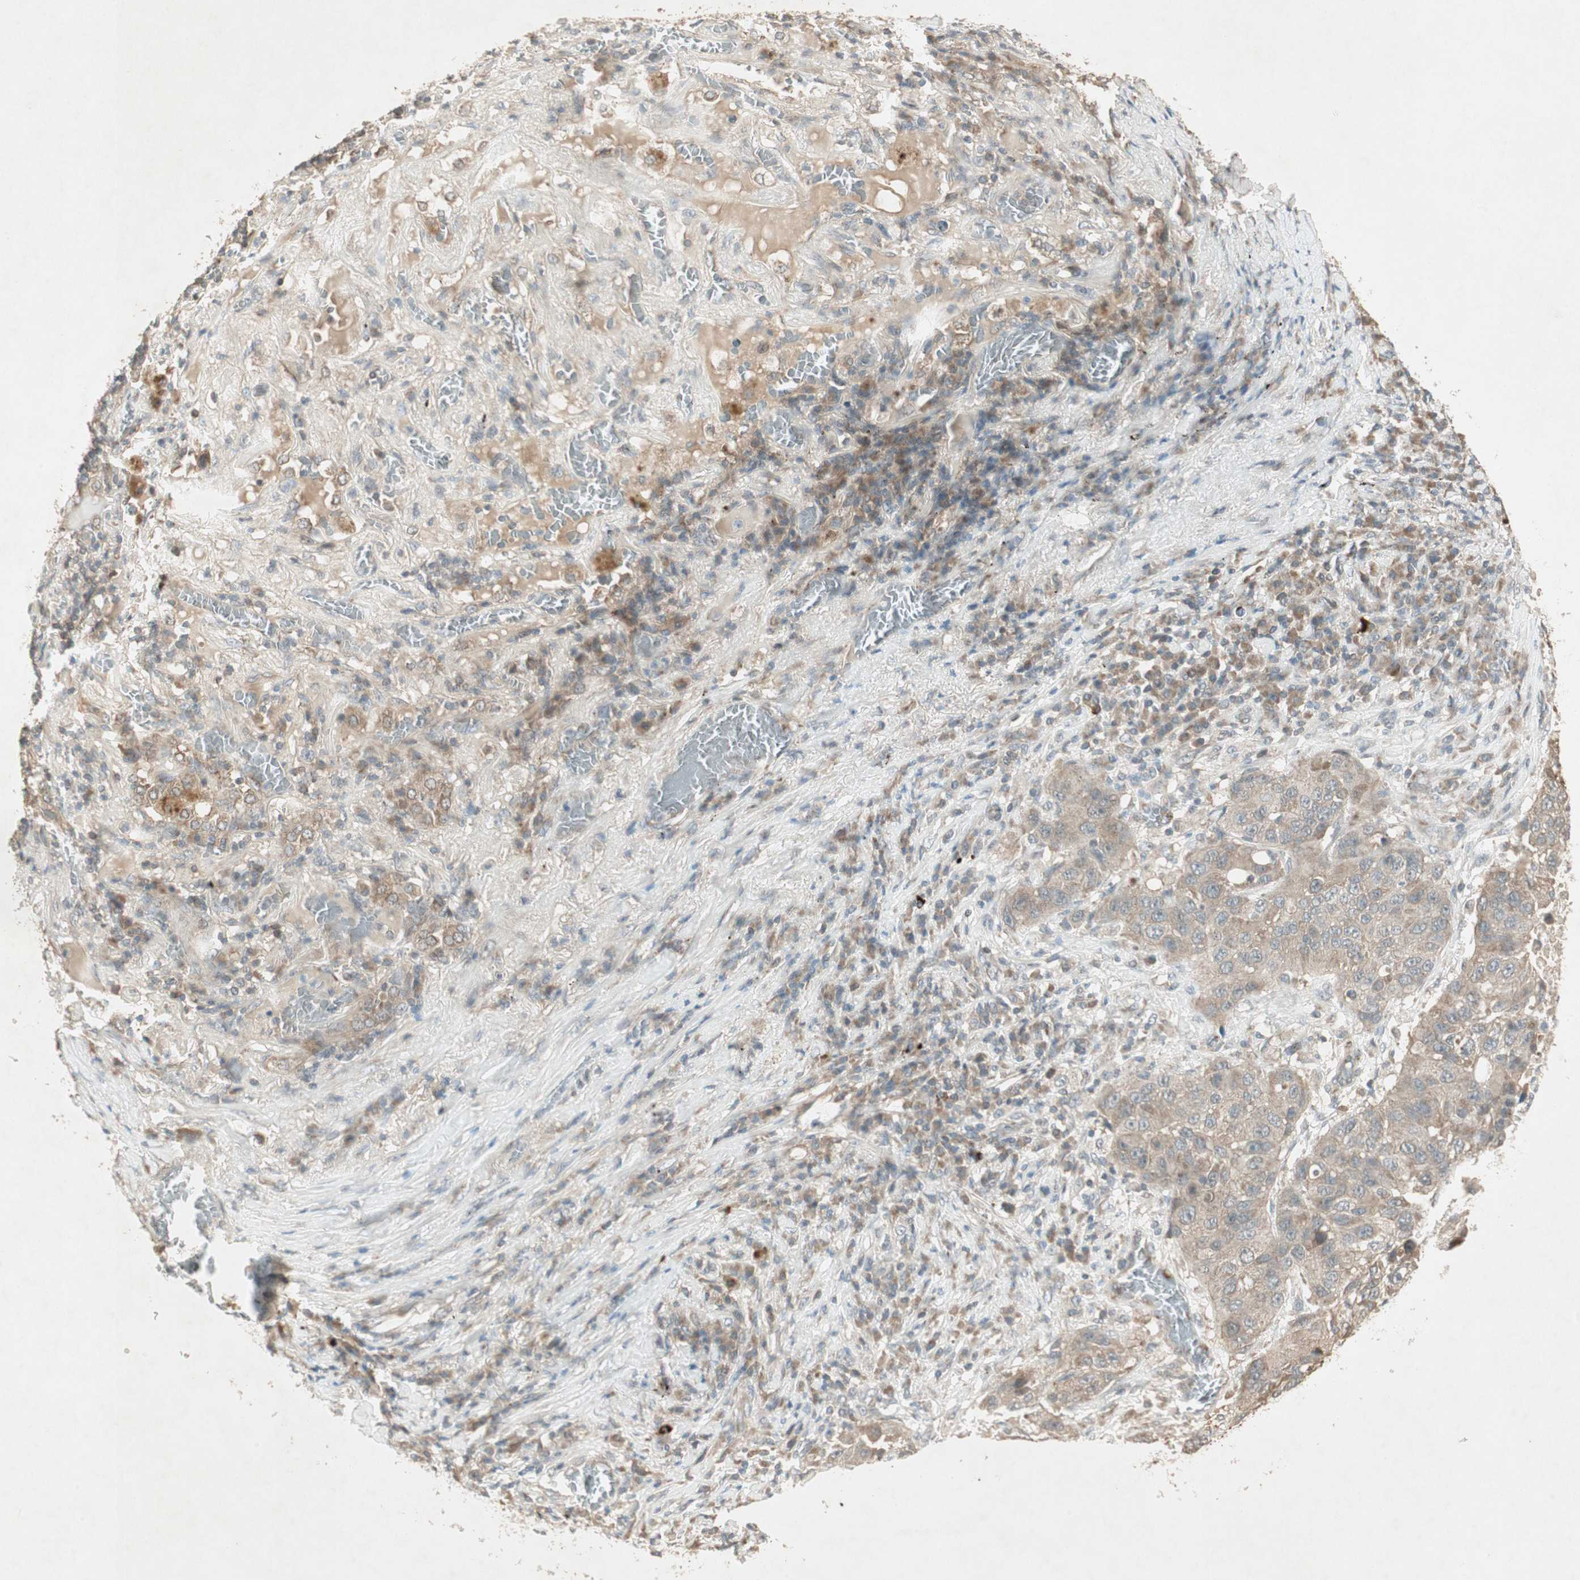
{"staining": {"intensity": "weak", "quantity": ">75%", "location": "cytoplasmic/membranous"}, "tissue": "lung cancer", "cell_type": "Tumor cells", "image_type": "cancer", "snomed": [{"axis": "morphology", "description": "Squamous cell carcinoma, NOS"}, {"axis": "topography", "description": "Lung"}], "caption": "Immunohistochemistry histopathology image of lung cancer stained for a protein (brown), which demonstrates low levels of weak cytoplasmic/membranous positivity in about >75% of tumor cells.", "gene": "USP2", "patient": {"sex": "male", "age": 57}}